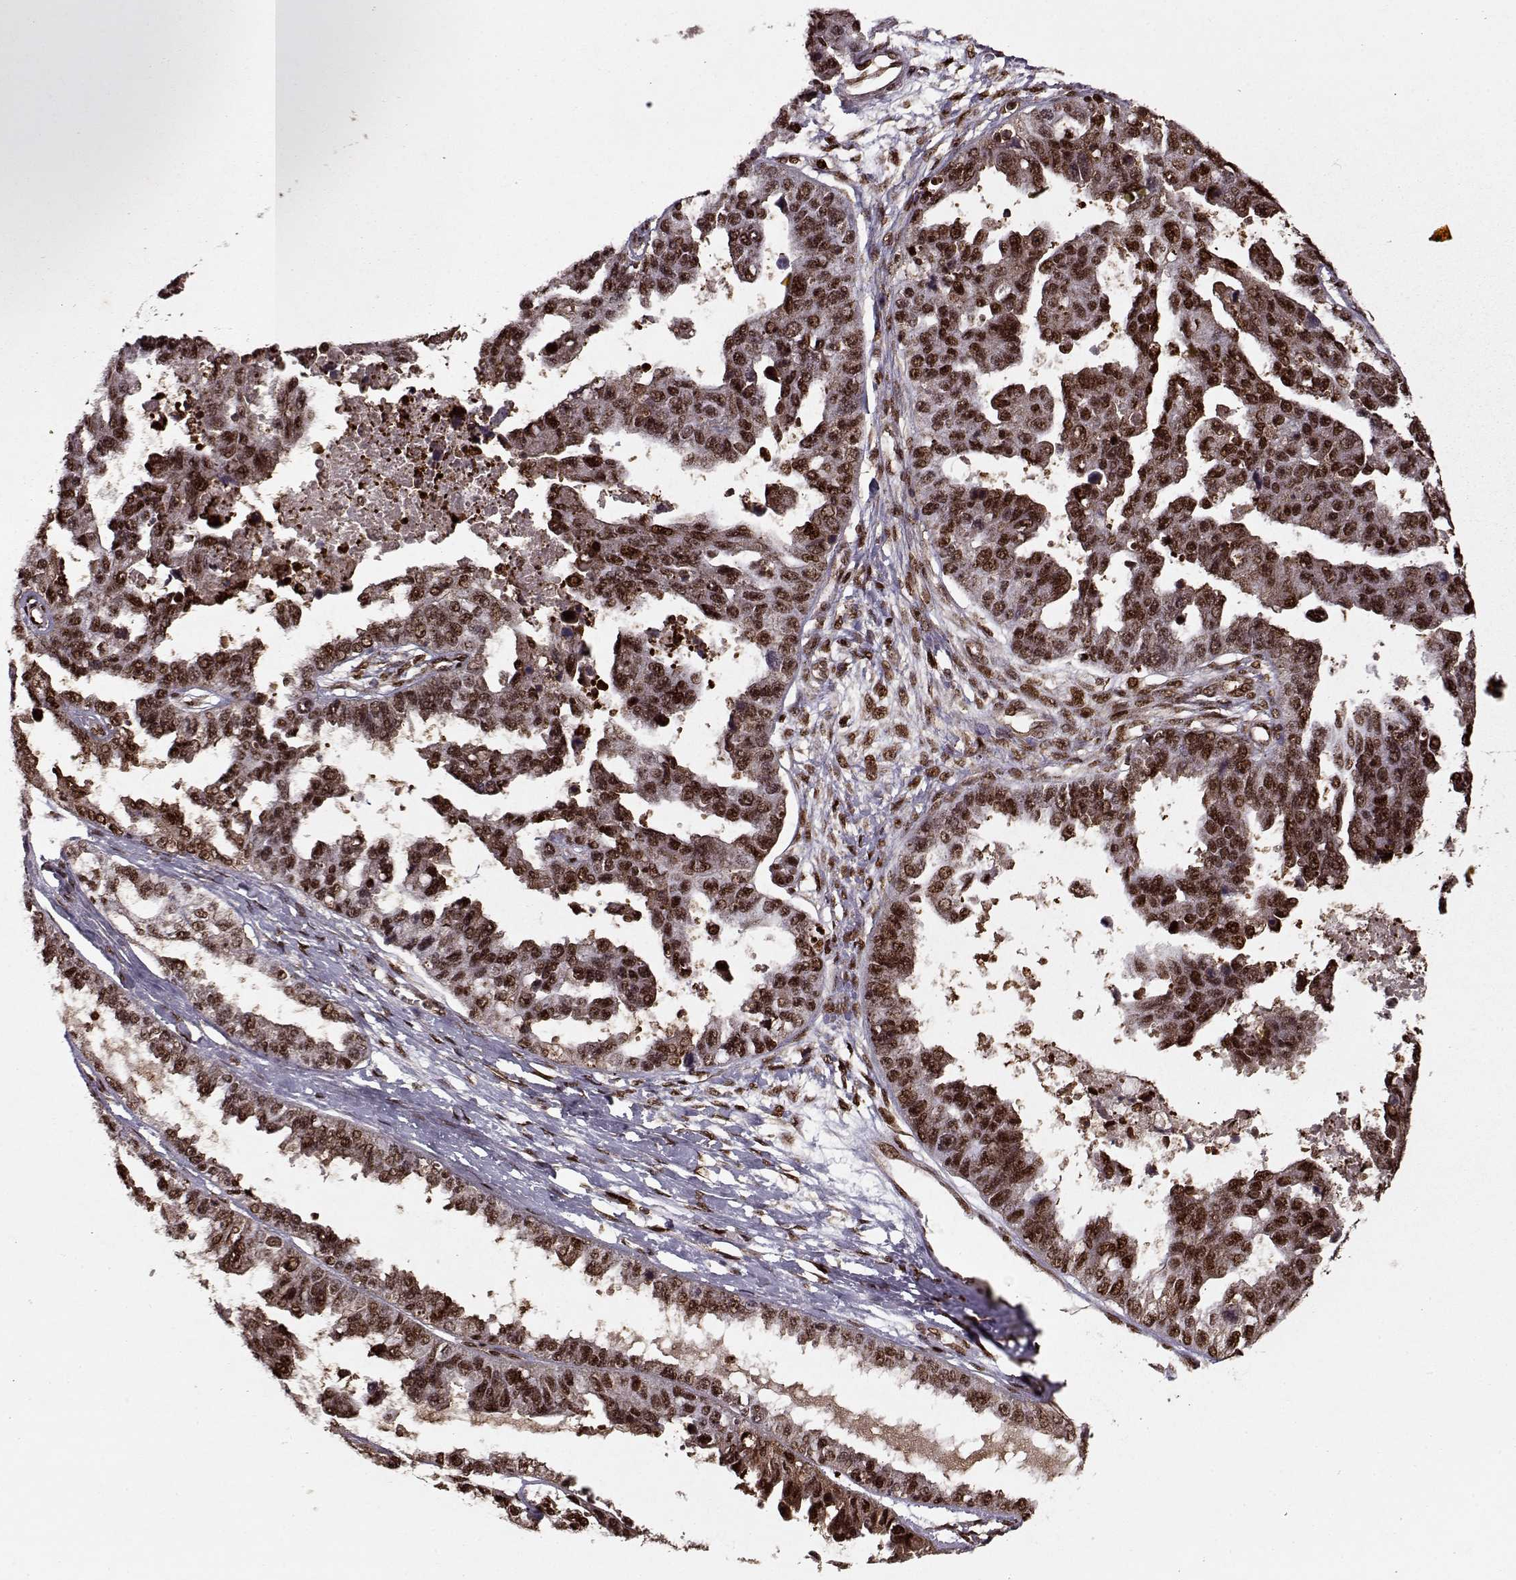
{"staining": {"intensity": "strong", "quantity": ">75%", "location": "nuclear"}, "tissue": "ovarian cancer", "cell_type": "Tumor cells", "image_type": "cancer", "snomed": [{"axis": "morphology", "description": "Cystadenocarcinoma, serous, NOS"}, {"axis": "topography", "description": "Ovary"}], "caption": "Brown immunohistochemical staining in ovarian cancer (serous cystadenocarcinoma) exhibits strong nuclear expression in approximately >75% of tumor cells. The protein of interest is stained brown, and the nuclei are stained in blue (DAB IHC with brightfield microscopy, high magnification).", "gene": "PSMA7", "patient": {"sex": "female", "age": 58}}